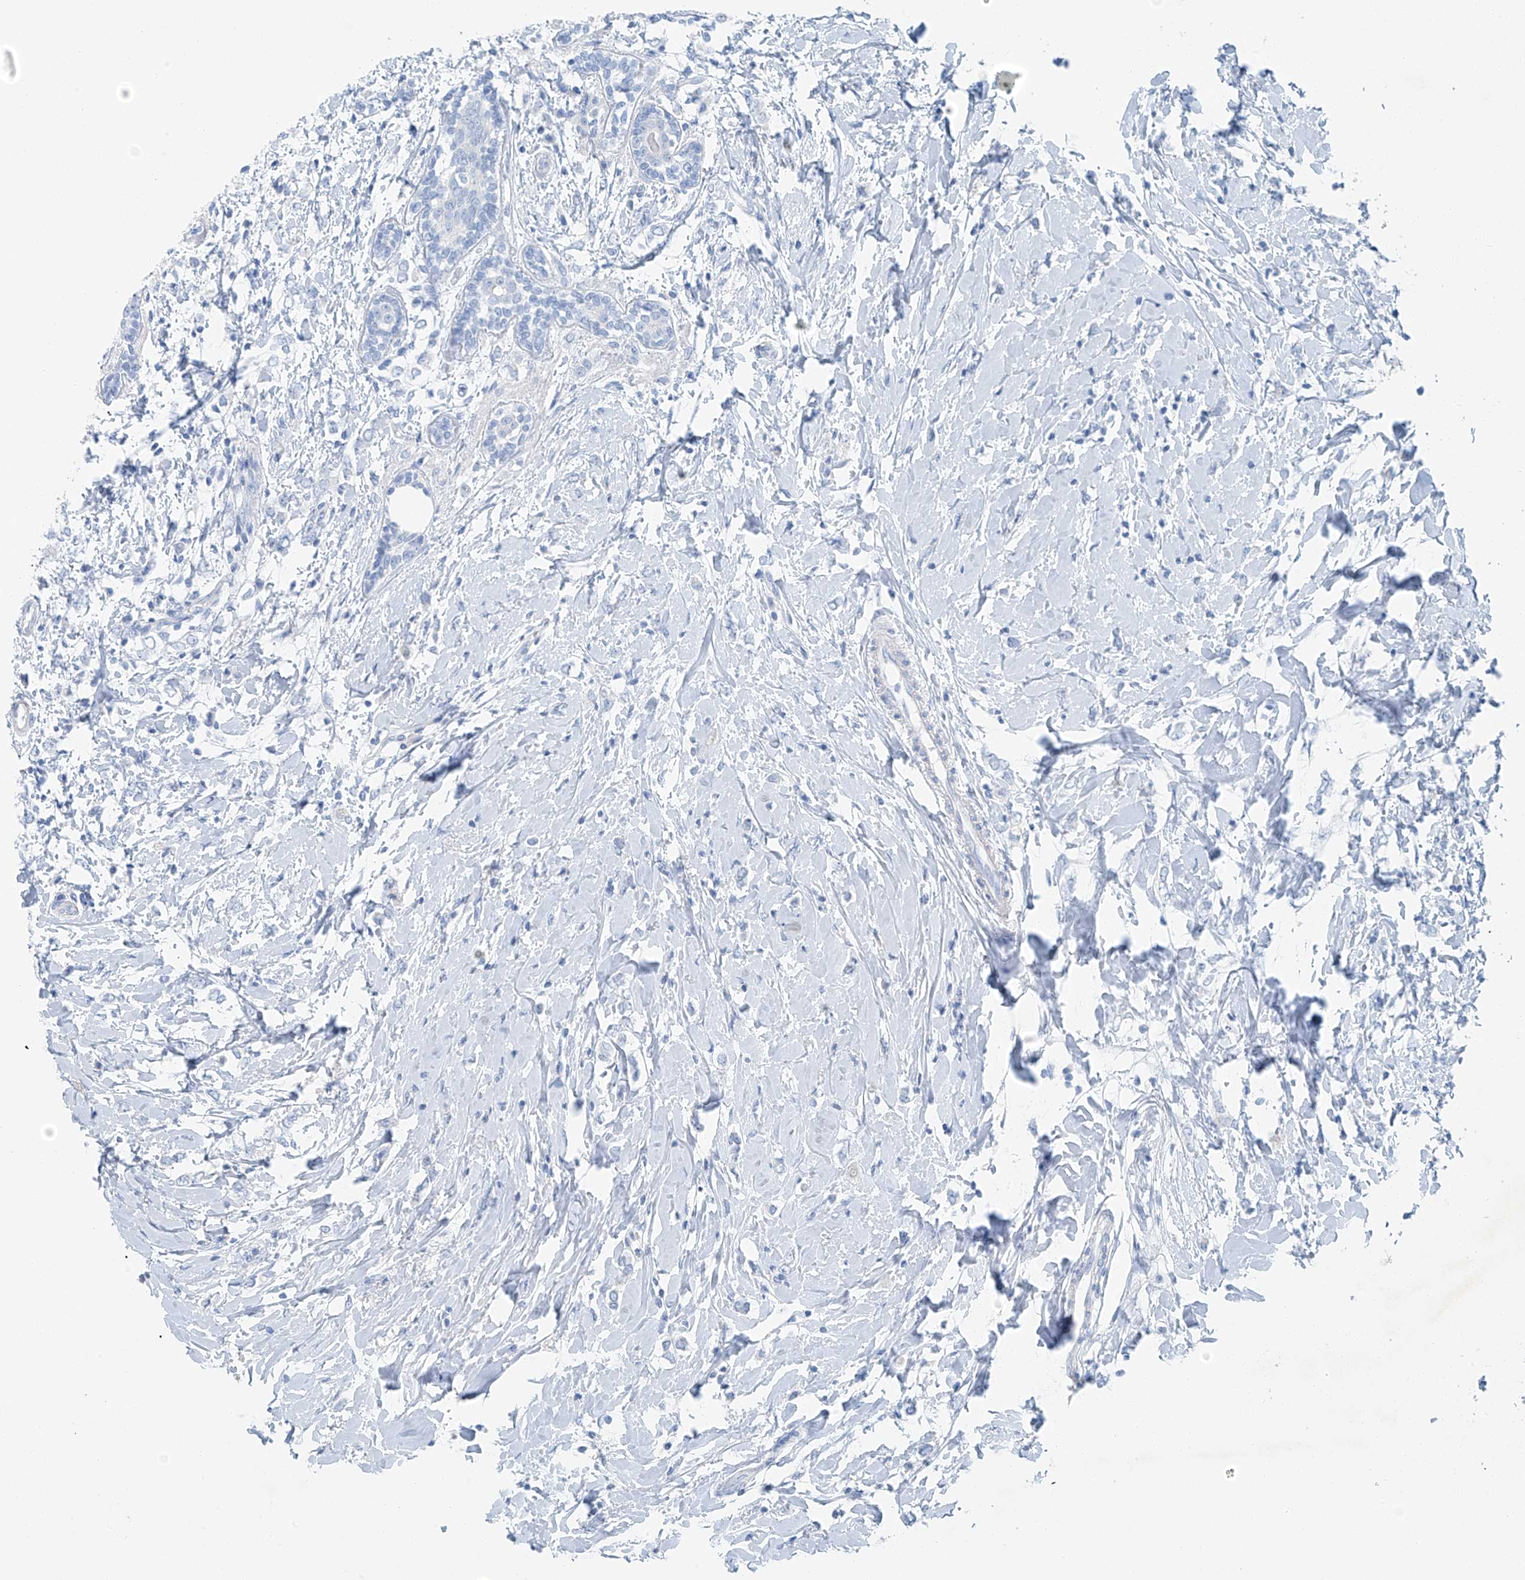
{"staining": {"intensity": "negative", "quantity": "none", "location": "none"}, "tissue": "breast cancer", "cell_type": "Tumor cells", "image_type": "cancer", "snomed": [{"axis": "morphology", "description": "Normal tissue, NOS"}, {"axis": "morphology", "description": "Lobular carcinoma"}, {"axis": "topography", "description": "Breast"}], "caption": "This is a micrograph of IHC staining of breast lobular carcinoma, which shows no expression in tumor cells. The staining was performed using DAB (3,3'-diaminobenzidine) to visualize the protein expression in brown, while the nuclei were stained in blue with hematoxylin (Magnification: 20x).", "gene": "C1orf87", "patient": {"sex": "female", "age": 47}}